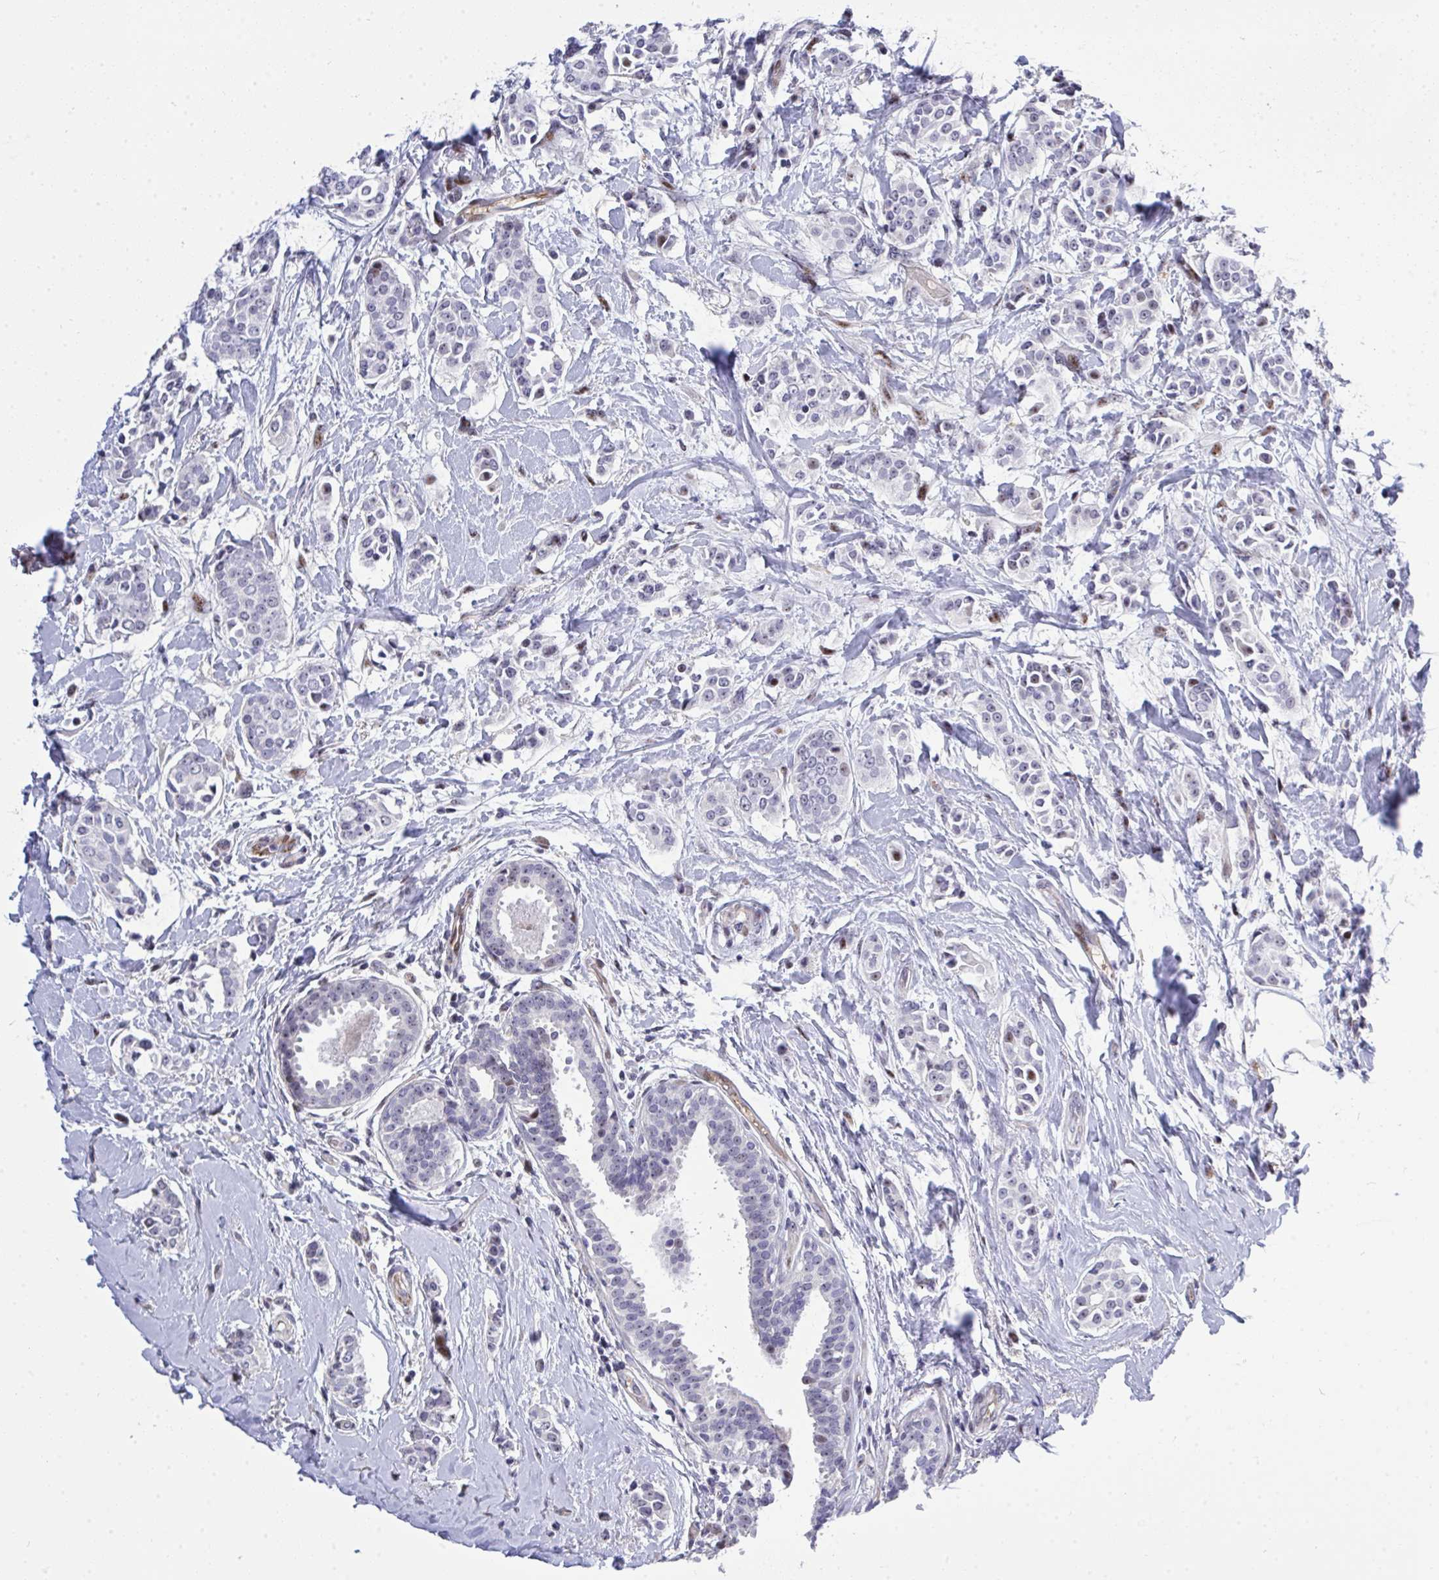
{"staining": {"intensity": "weak", "quantity": "<25%", "location": "nuclear"}, "tissue": "breast cancer", "cell_type": "Tumor cells", "image_type": "cancer", "snomed": [{"axis": "morphology", "description": "Duct carcinoma"}, {"axis": "topography", "description": "Breast"}], "caption": "An IHC image of breast cancer is shown. There is no staining in tumor cells of breast cancer.", "gene": "PLPPR3", "patient": {"sex": "female", "age": 64}}